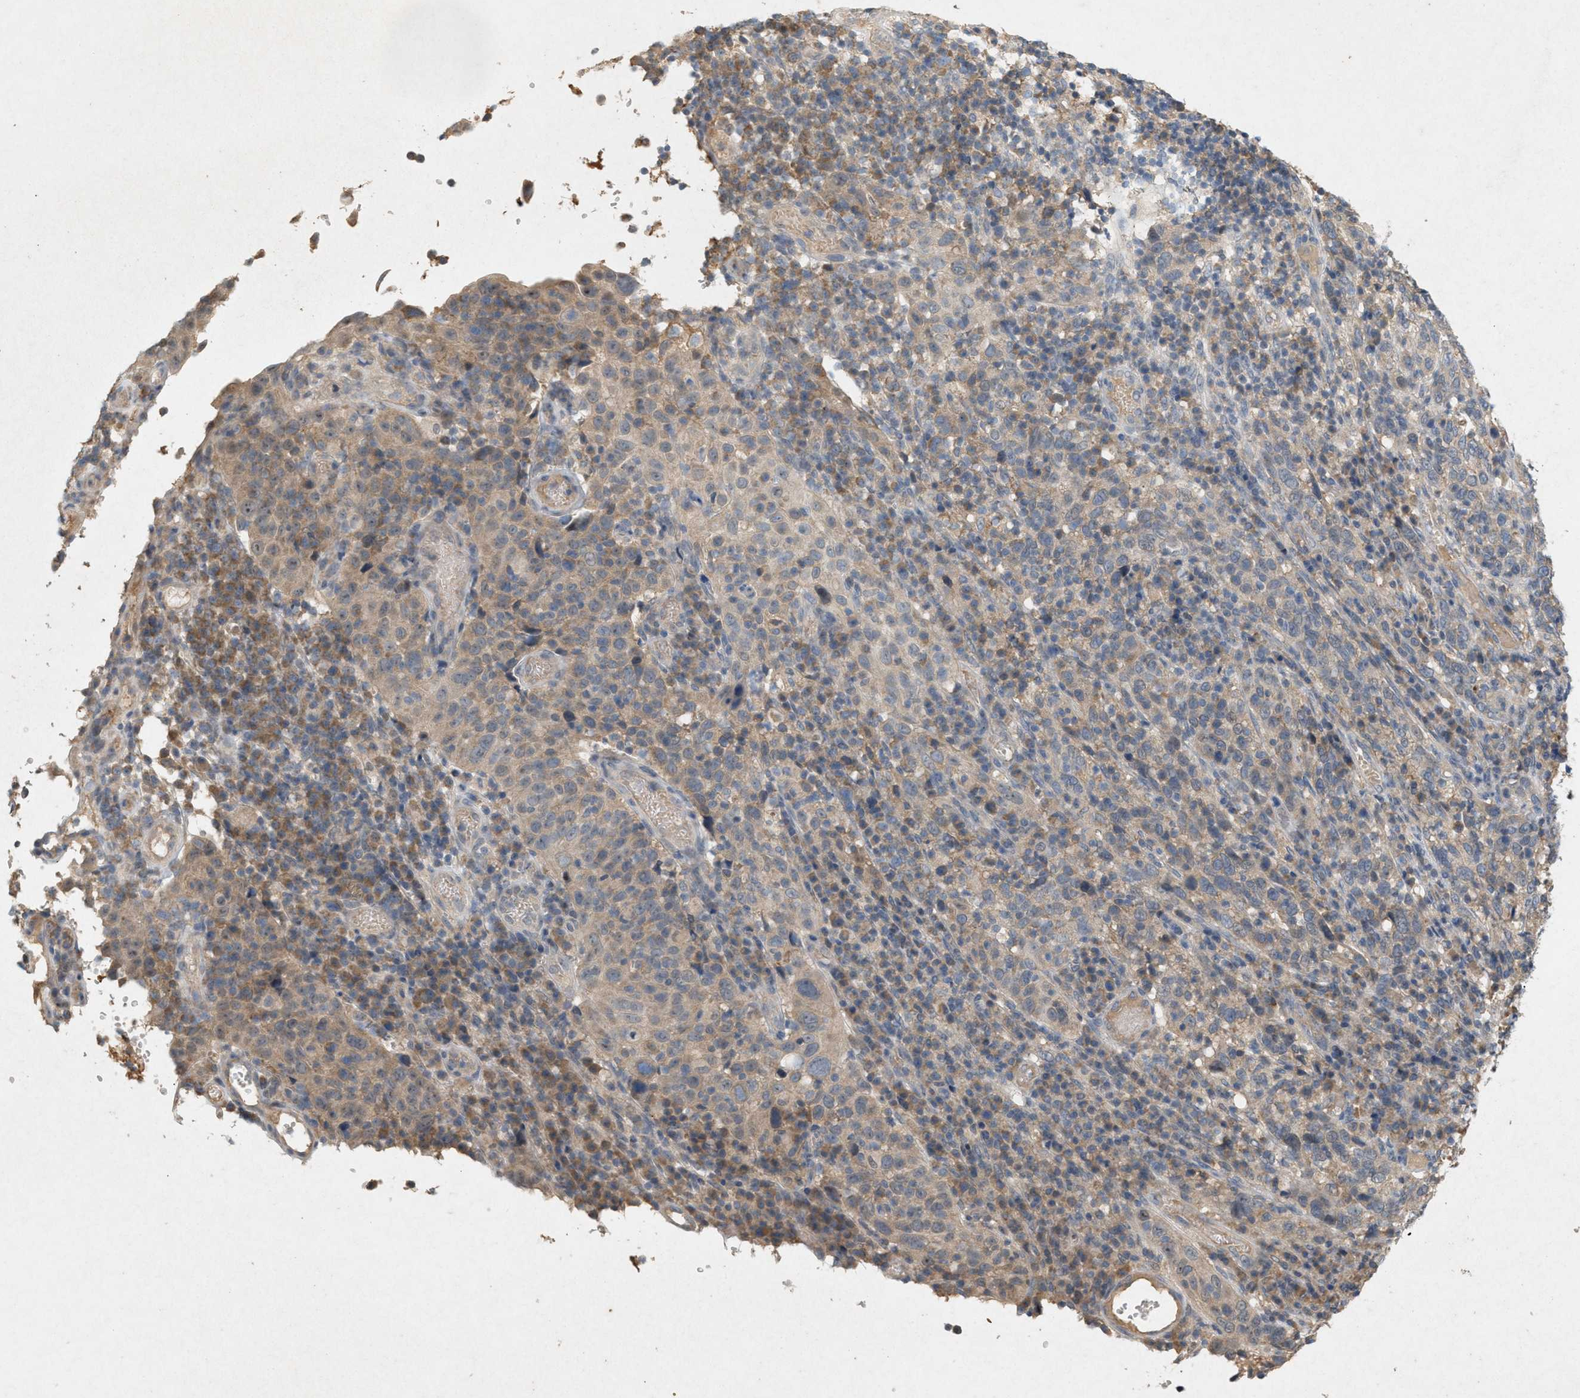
{"staining": {"intensity": "weak", "quantity": "25%-75%", "location": "cytoplasmic/membranous"}, "tissue": "cervical cancer", "cell_type": "Tumor cells", "image_type": "cancer", "snomed": [{"axis": "morphology", "description": "Squamous cell carcinoma, NOS"}, {"axis": "topography", "description": "Cervix"}], "caption": "Human squamous cell carcinoma (cervical) stained with a brown dye exhibits weak cytoplasmic/membranous positive expression in about 25%-75% of tumor cells.", "gene": "DCAF7", "patient": {"sex": "female", "age": 46}}